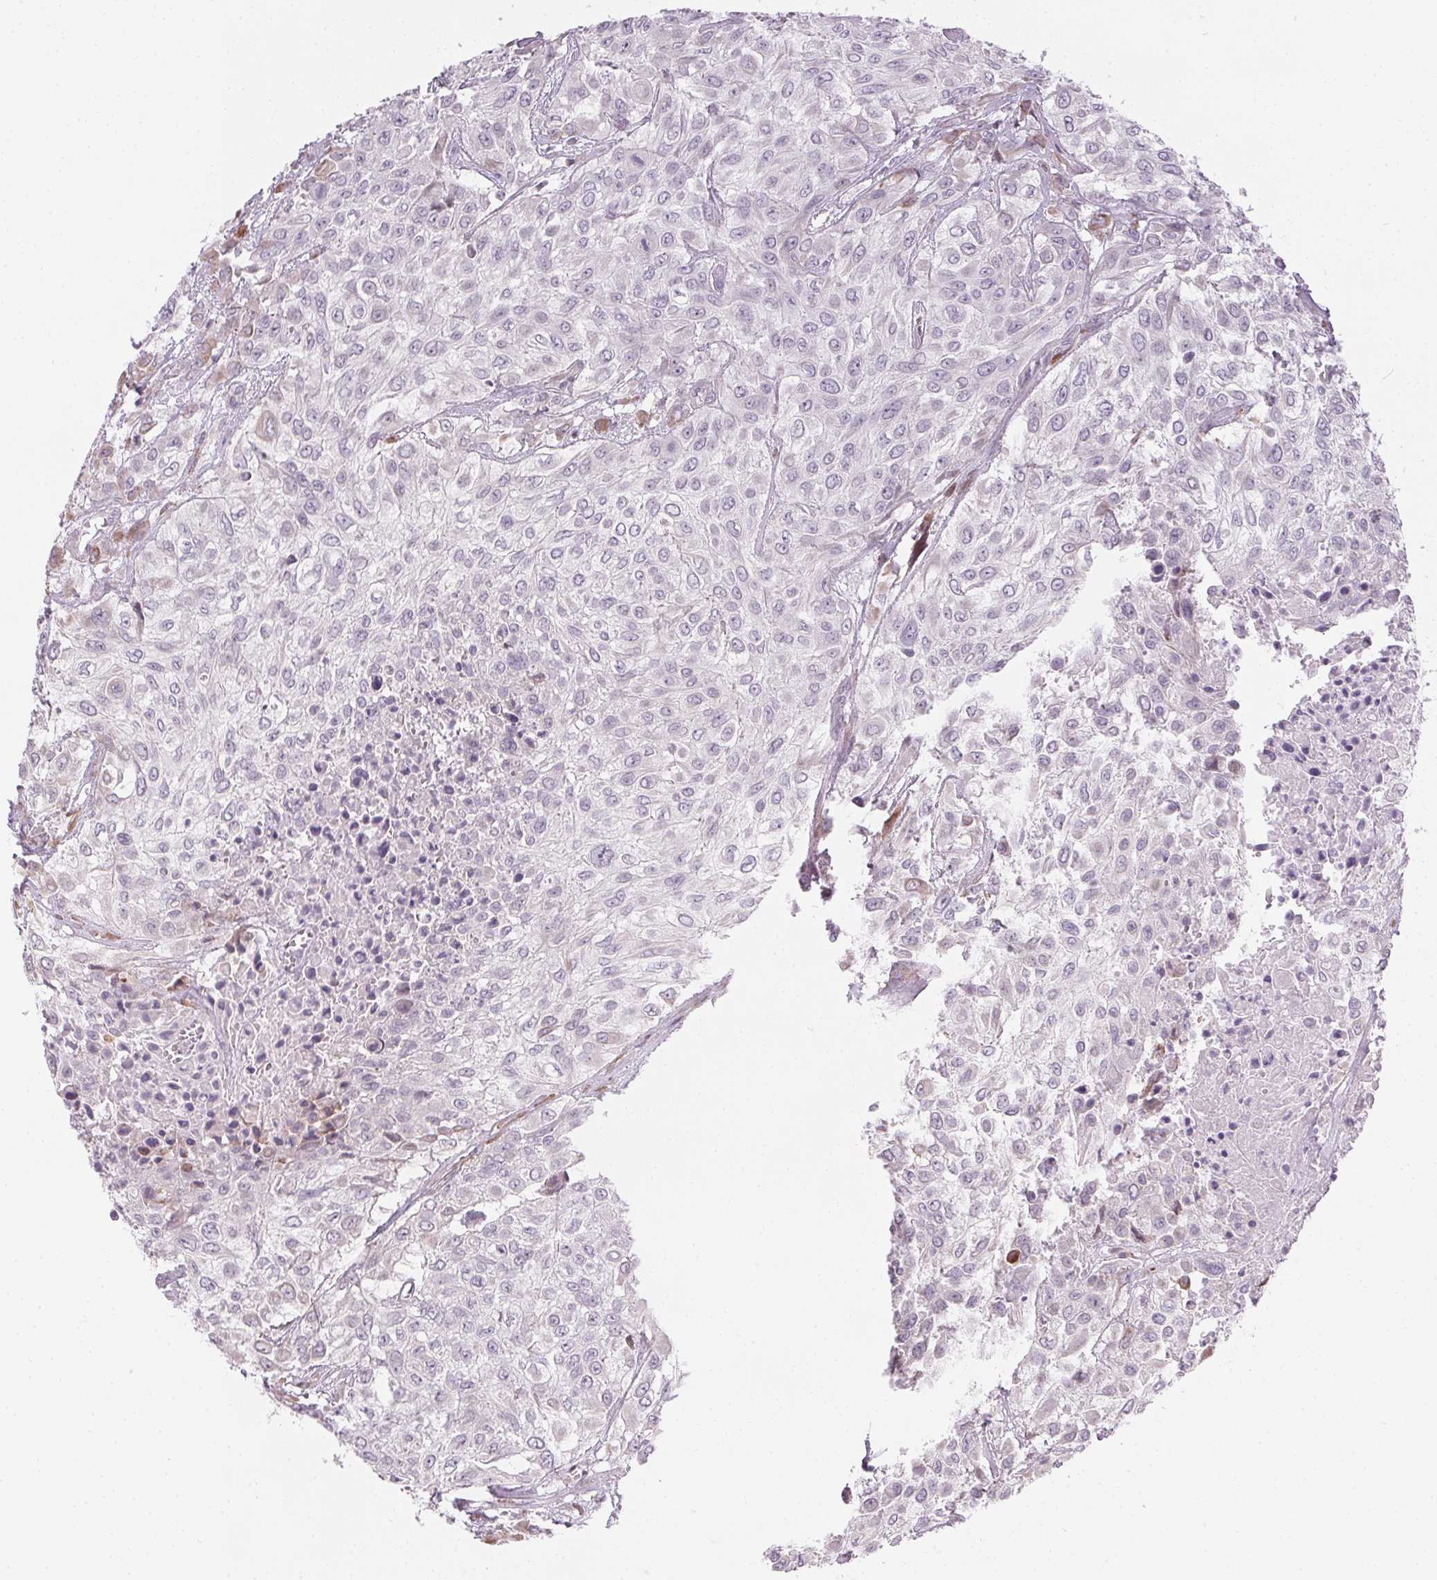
{"staining": {"intensity": "negative", "quantity": "none", "location": "none"}, "tissue": "urothelial cancer", "cell_type": "Tumor cells", "image_type": "cancer", "snomed": [{"axis": "morphology", "description": "Urothelial carcinoma, High grade"}, {"axis": "topography", "description": "Urinary bladder"}], "caption": "A histopathology image of urothelial carcinoma (high-grade) stained for a protein demonstrates no brown staining in tumor cells.", "gene": "CCDC96", "patient": {"sex": "male", "age": 57}}